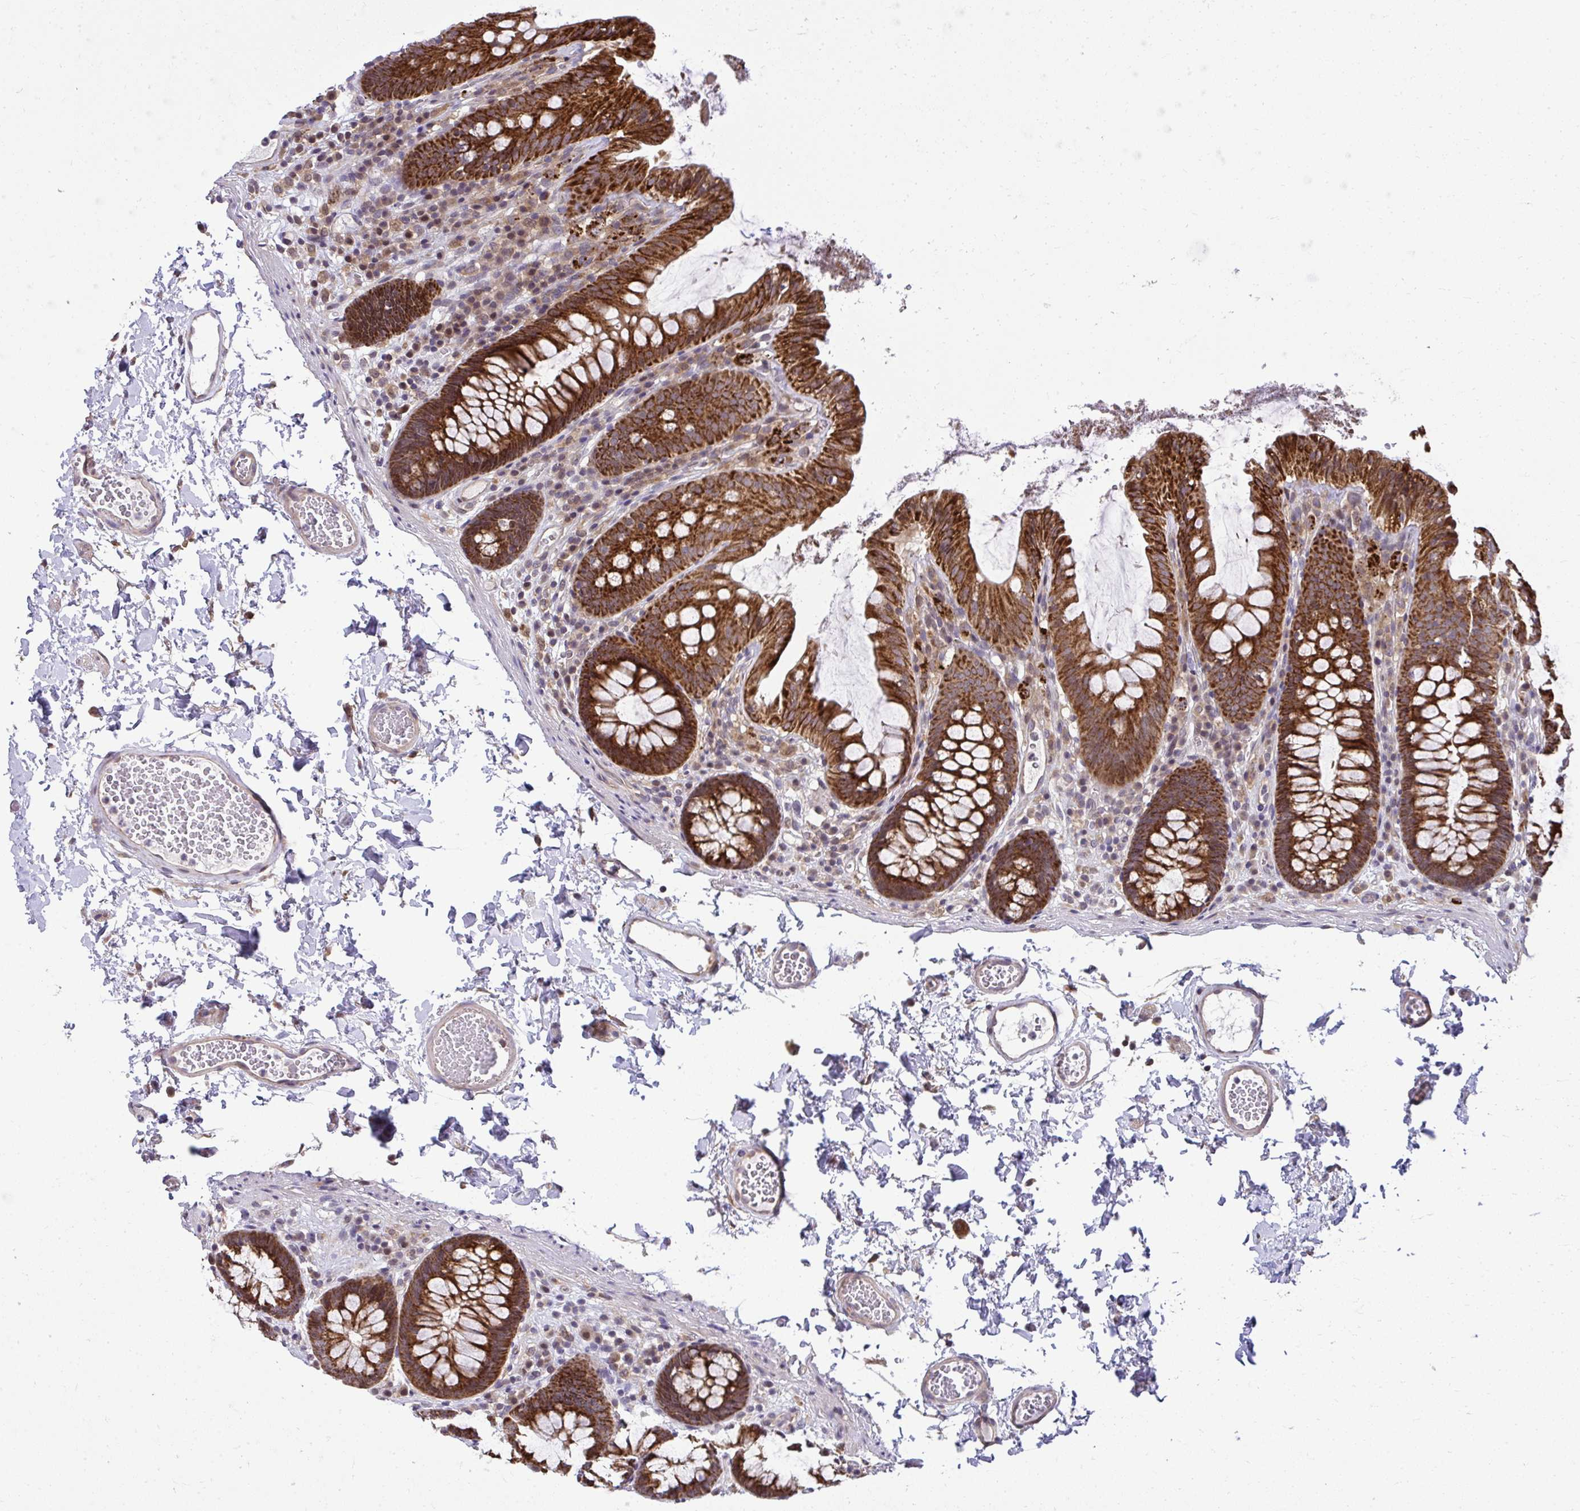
{"staining": {"intensity": "moderate", "quantity": "25%-75%", "location": "cytoplasmic/membranous"}, "tissue": "colon", "cell_type": "Endothelial cells", "image_type": "normal", "snomed": [{"axis": "morphology", "description": "Normal tissue, NOS"}, {"axis": "topography", "description": "Colon"}, {"axis": "topography", "description": "Peripheral nerve tissue"}], "caption": "This is a photomicrograph of IHC staining of benign colon, which shows moderate staining in the cytoplasmic/membranous of endothelial cells.", "gene": "RDH14", "patient": {"sex": "male", "age": 84}}